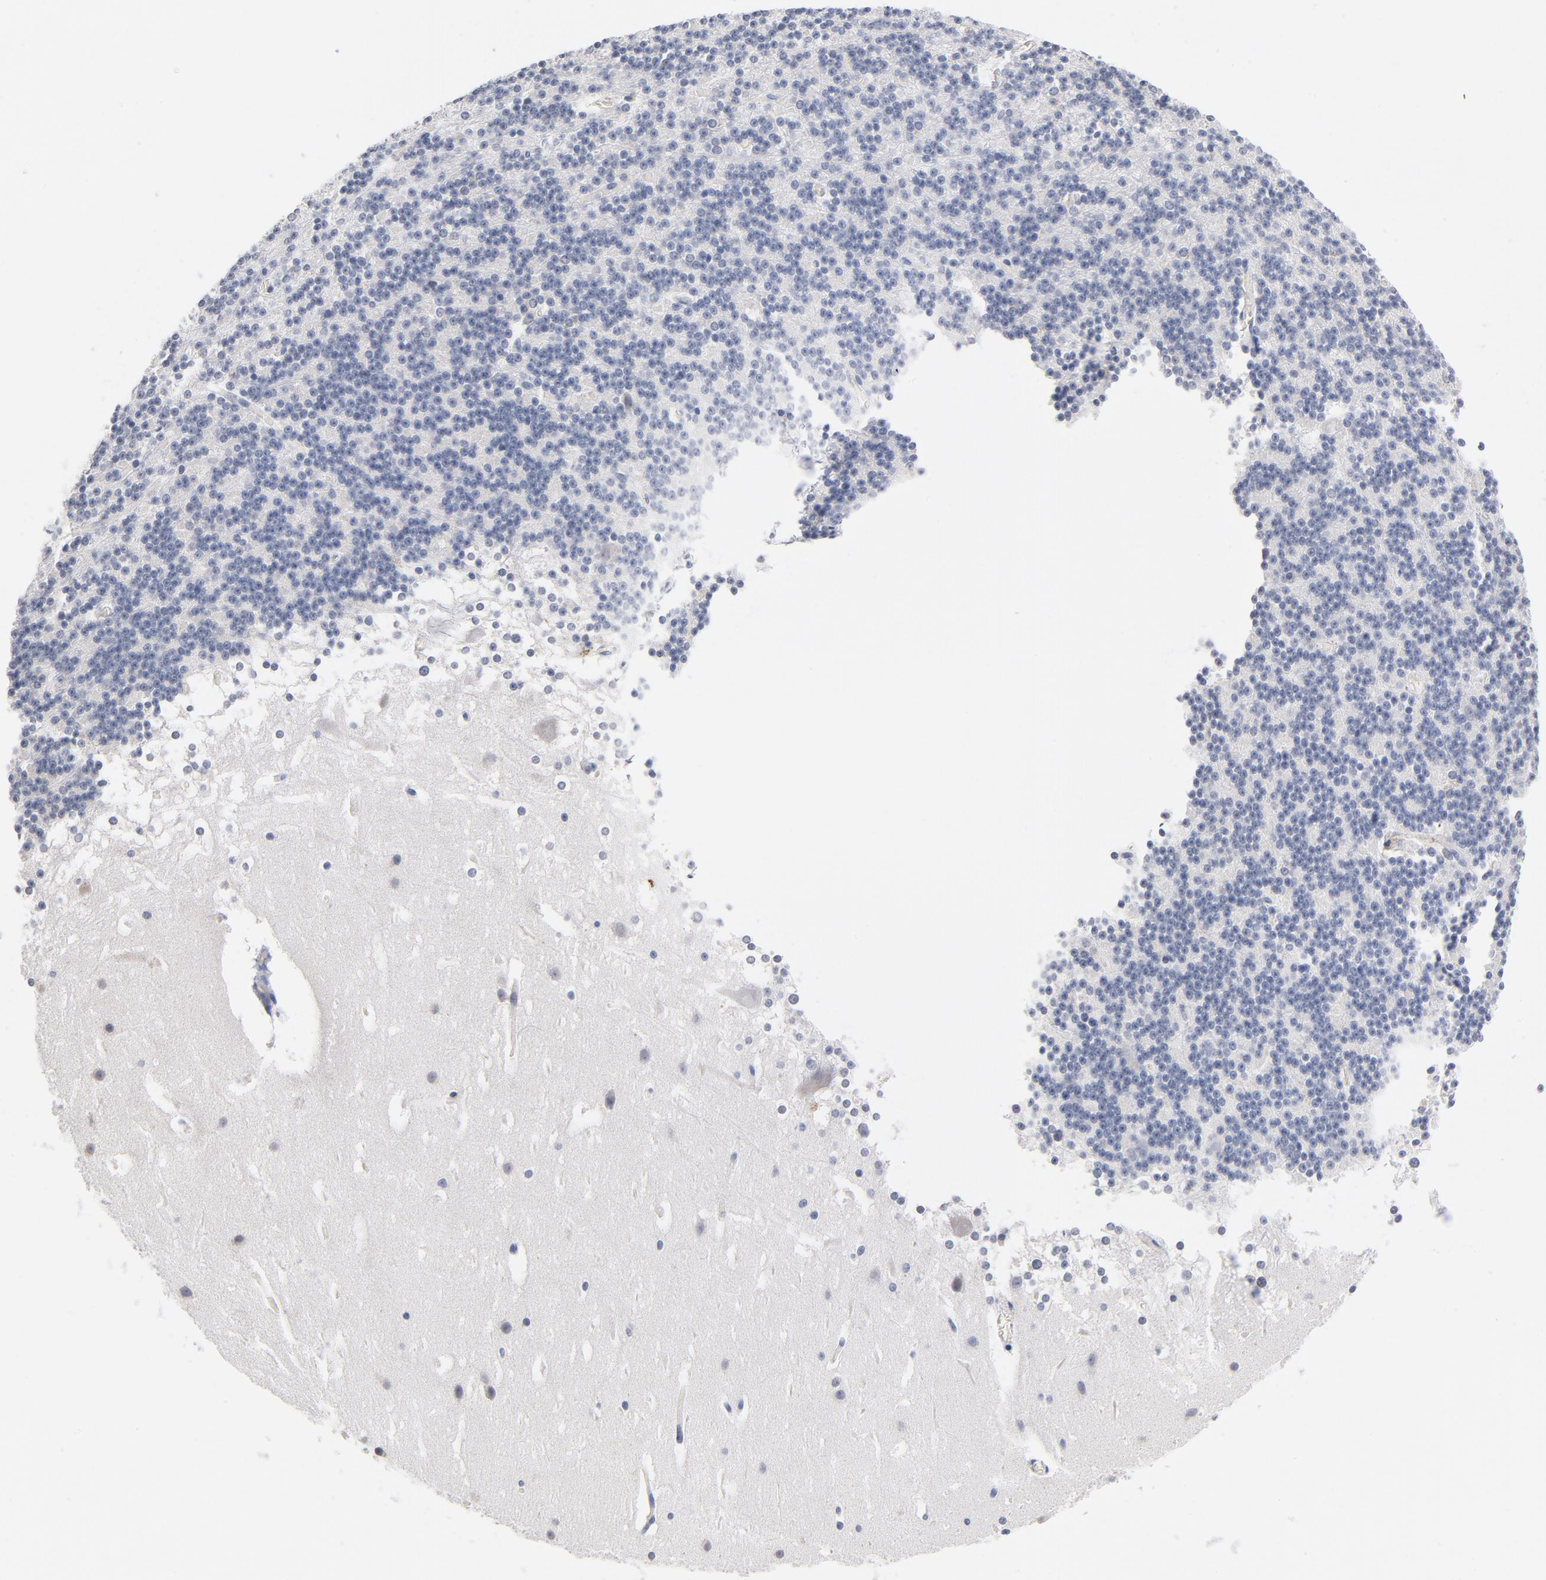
{"staining": {"intensity": "negative", "quantity": "none", "location": "none"}, "tissue": "cerebellum", "cell_type": "Cells in granular layer", "image_type": "normal", "snomed": [{"axis": "morphology", "description": "Normal tissue, NOS"}, {"axis": "topography", "description": "Cerebellum"}], "caption": "IHC photomicrograph of benign cerebellum stained for a protein (brown), which demonstrates no expression in cells in granular layer. Nuclei are stained in blue.", "gene": "RBM3", "patient": {"sex": "female", "age": 19}}